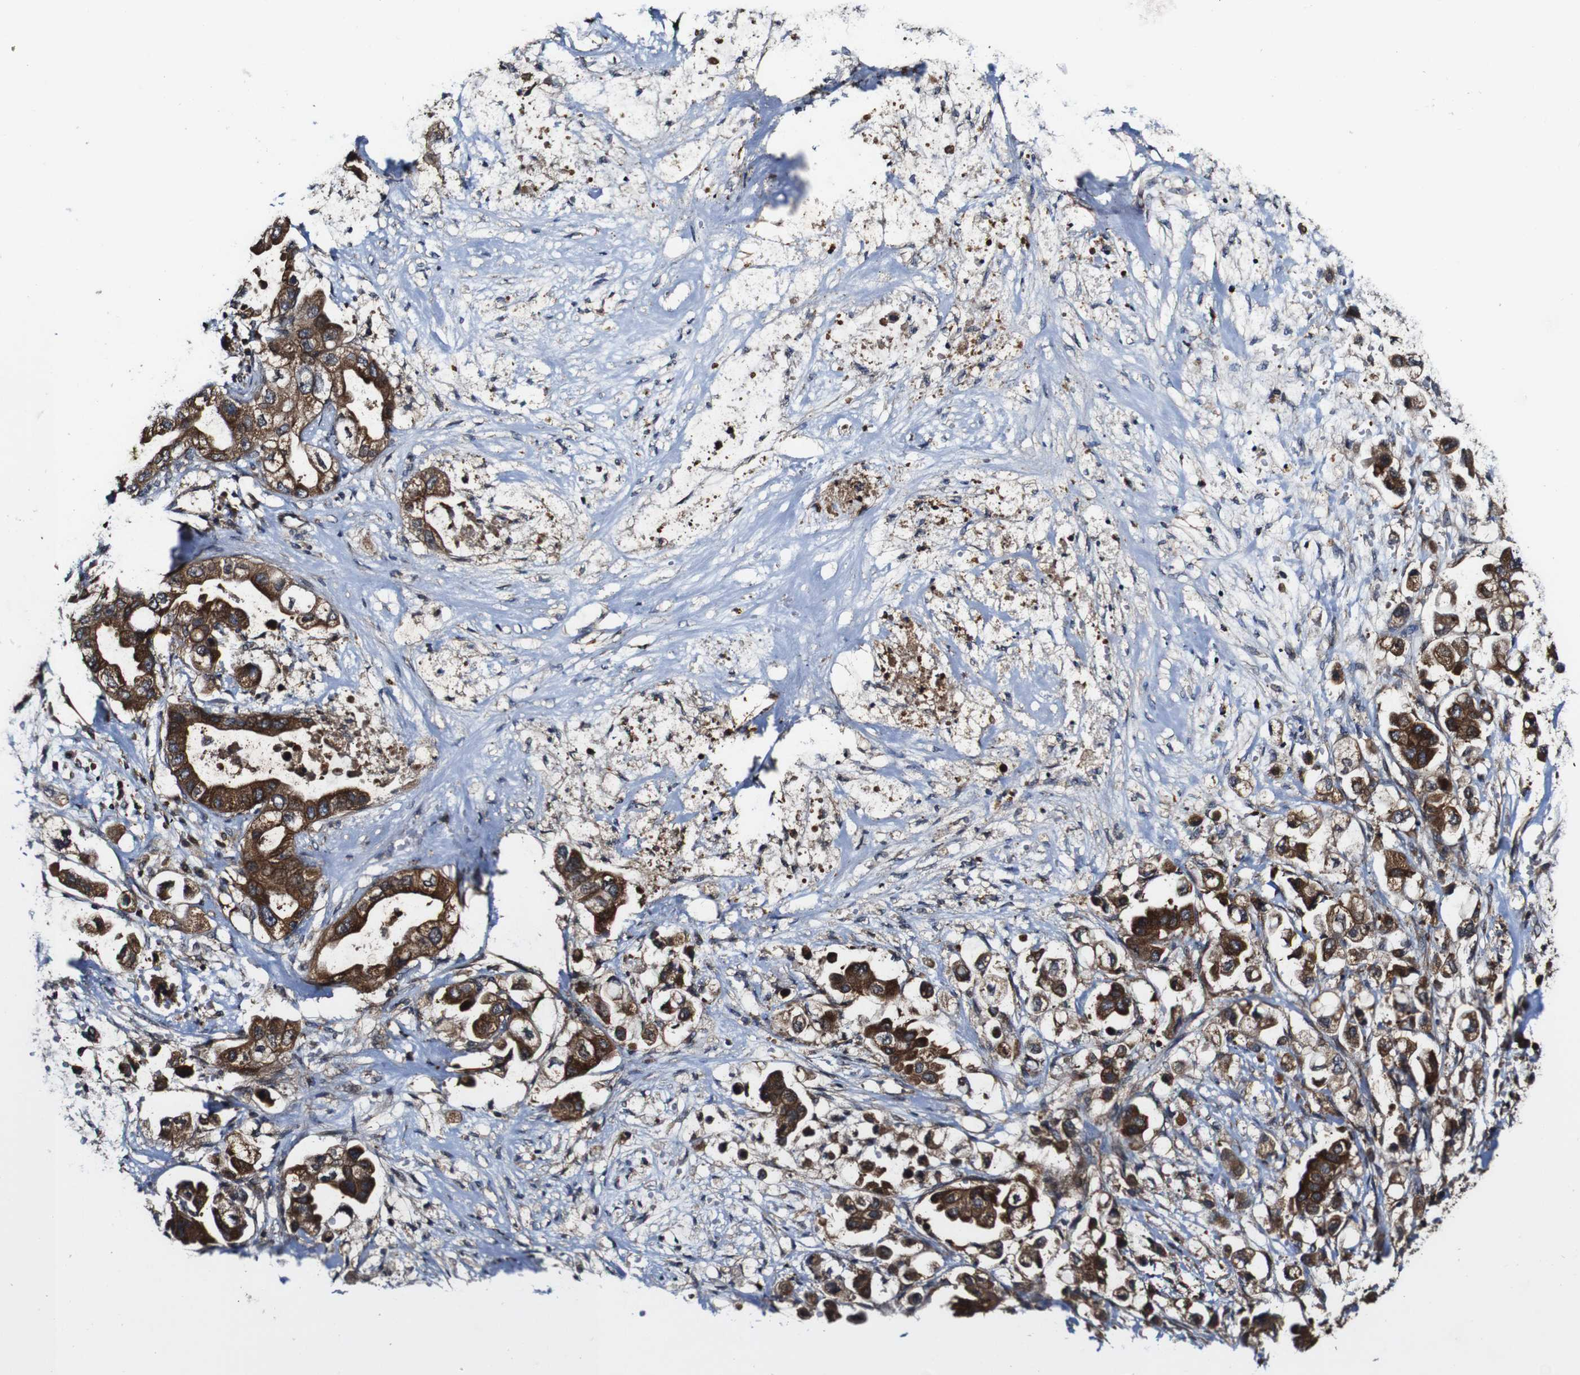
{"staining": {"intensity": "strong", "quantity": ">75%", "location": "cytoplasmic/membranous"}, "tissue": "stomach cancer", "cell_type": "Tumor cells", "image_type": "cancer", "snomed": [{"axis": "morphology", "description": "Adenocarcinoma, NOS"}, {"axis": "topography", "description": "Stomach"}], "caption": "Tumor cells show high levels of strong cytoplasmic/membranous positivity in approximately >75% of cells in human stomach cancer. (Brightfield microscopy of DAB IHC at high magnification).", "gene": "TNIK", "patient": {"sex": "male", "age": 62}}